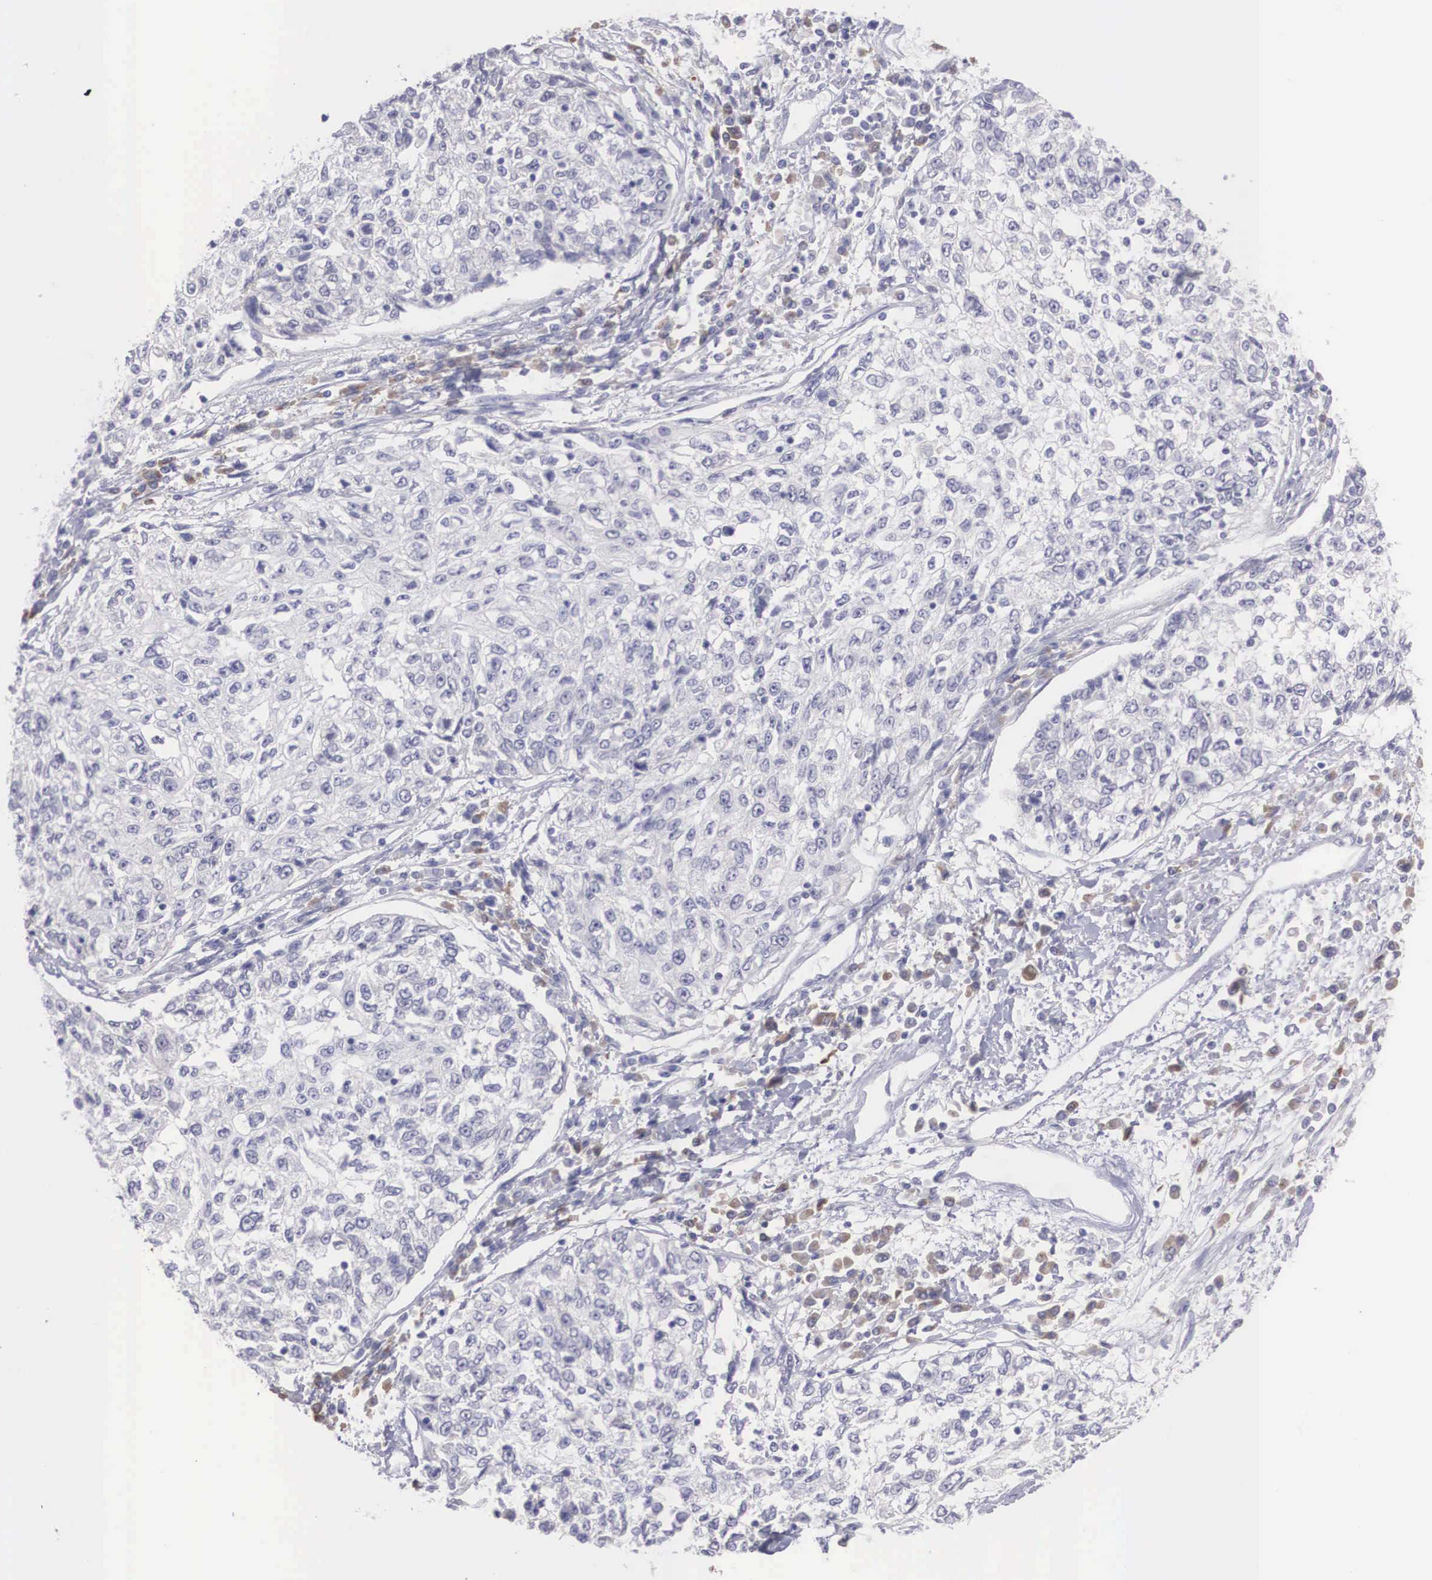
{"staining": {"intensity": "negative", "quantity": "none", "location": "none"}, "tissue": "cervical cancer", "cell_type": "Tumor cells", "image_type": "cancer", "snomed": [{"axis": "morphology", "description": "Squamous cell carcinoma, NOS"}, {"axis": "topography", "description": "Cervix"}], "caption": "Image shows no significant protein expression in tumor cells of cervical cancer.", "gene": "REPS2", "patient": {"sex": "female", "age": 57}}